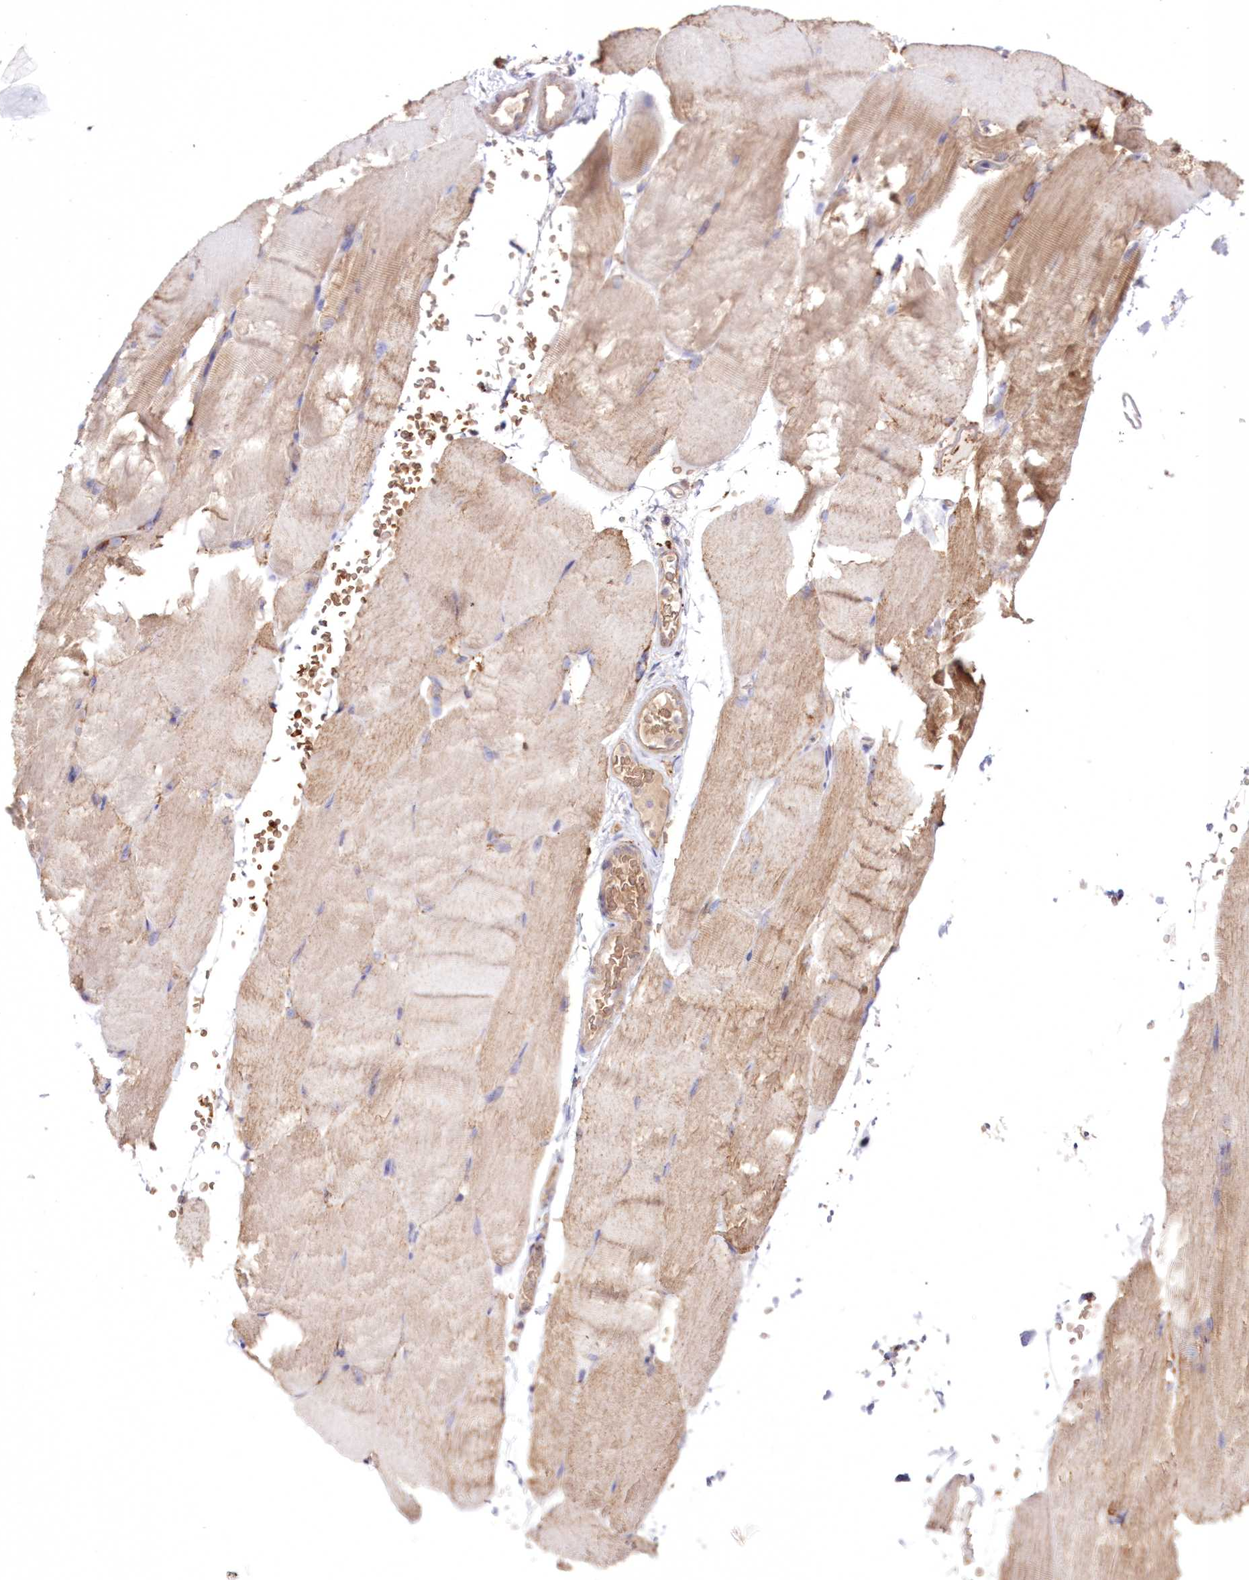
{"staining": {"intensity": "weak", "quantity": "25%-75%", "location": "cytoplasmic/membranous"}, "tissue": "skeletal muscle", "cell_type": "Myocytes", "image_type": "normal", "snomed": [{"axis": "morphology", "description": "Normal tissue, NOS"}, {"axis": "topography", "description": "Skeletal muscle"}, {"axis": "topography", "description": "Parathyroid gland"}], "caption": "Immunohistochemical staining of benign human skeletal muscle demonstrates 25%-75% levels of weak cytoplasmic/membranous protein positivity in about 25%-75% of myocytes. (brown staining indicates protein expression, while blue staining denotes nuclei).", "gene": "FCHO2", "patient": {"sex": "female", "age": 37}}